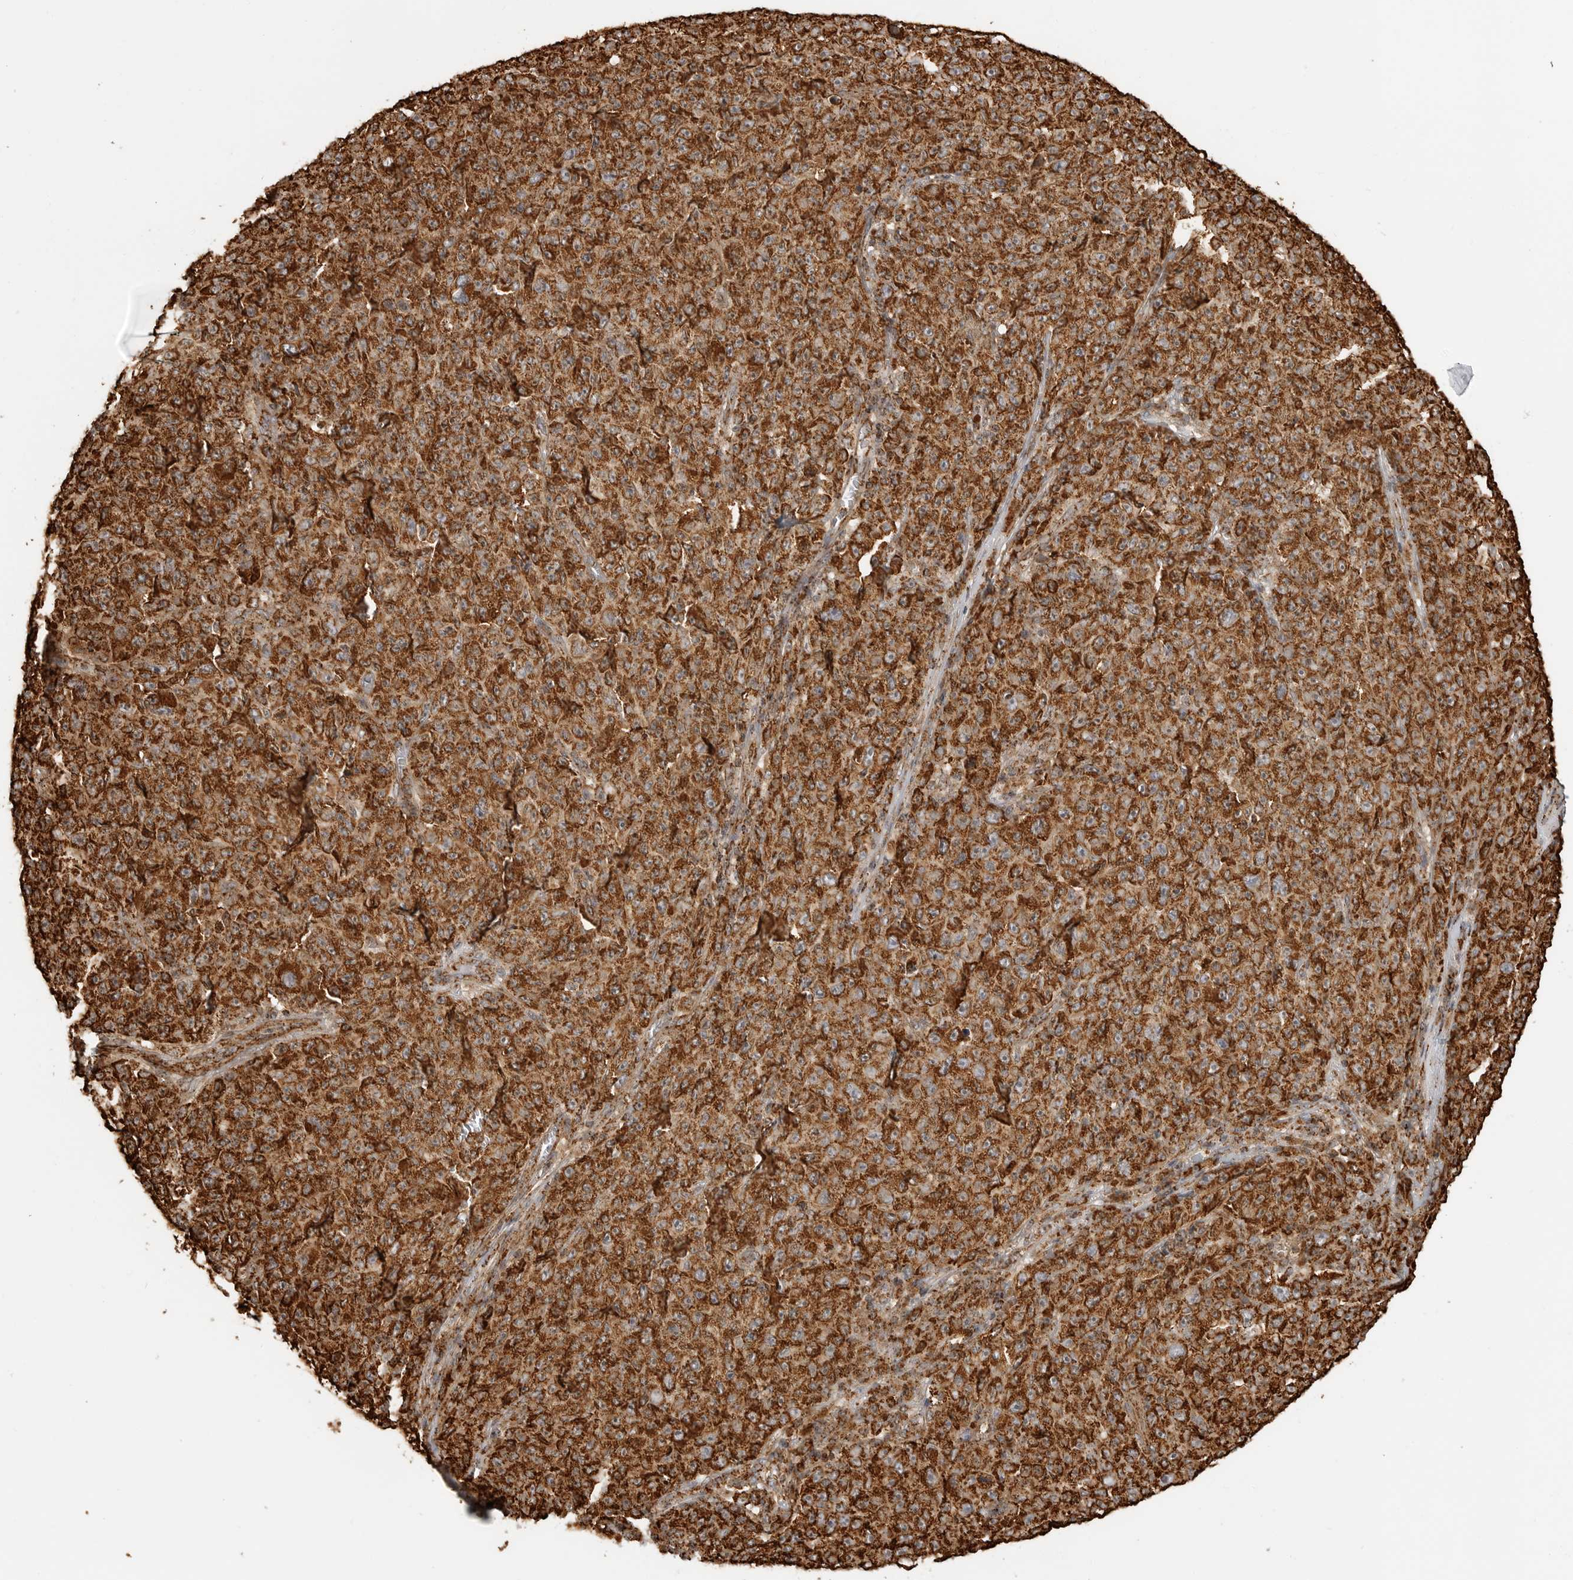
{"staining": {"intensity": "strong", "quantity": ">75%", "location": "cytoplasmic/membranous"}, "tissue": "melanoma", "cell_type": "Tumor cells", "image_type": "cancer", "snomed": [{"axis": "morphology", "description": "Malignant melanoma, NOS"}, {"axis": "topography", "description": "Skin"}], "caption": "About >75% of tumor cells in human melanoma demonstrate strong cytoplasmic/membranous protein staining as visualized by brown immunohistochemical staining.", "gene": "BMP2K", "patient": {"sex": "female", "age": 82}}